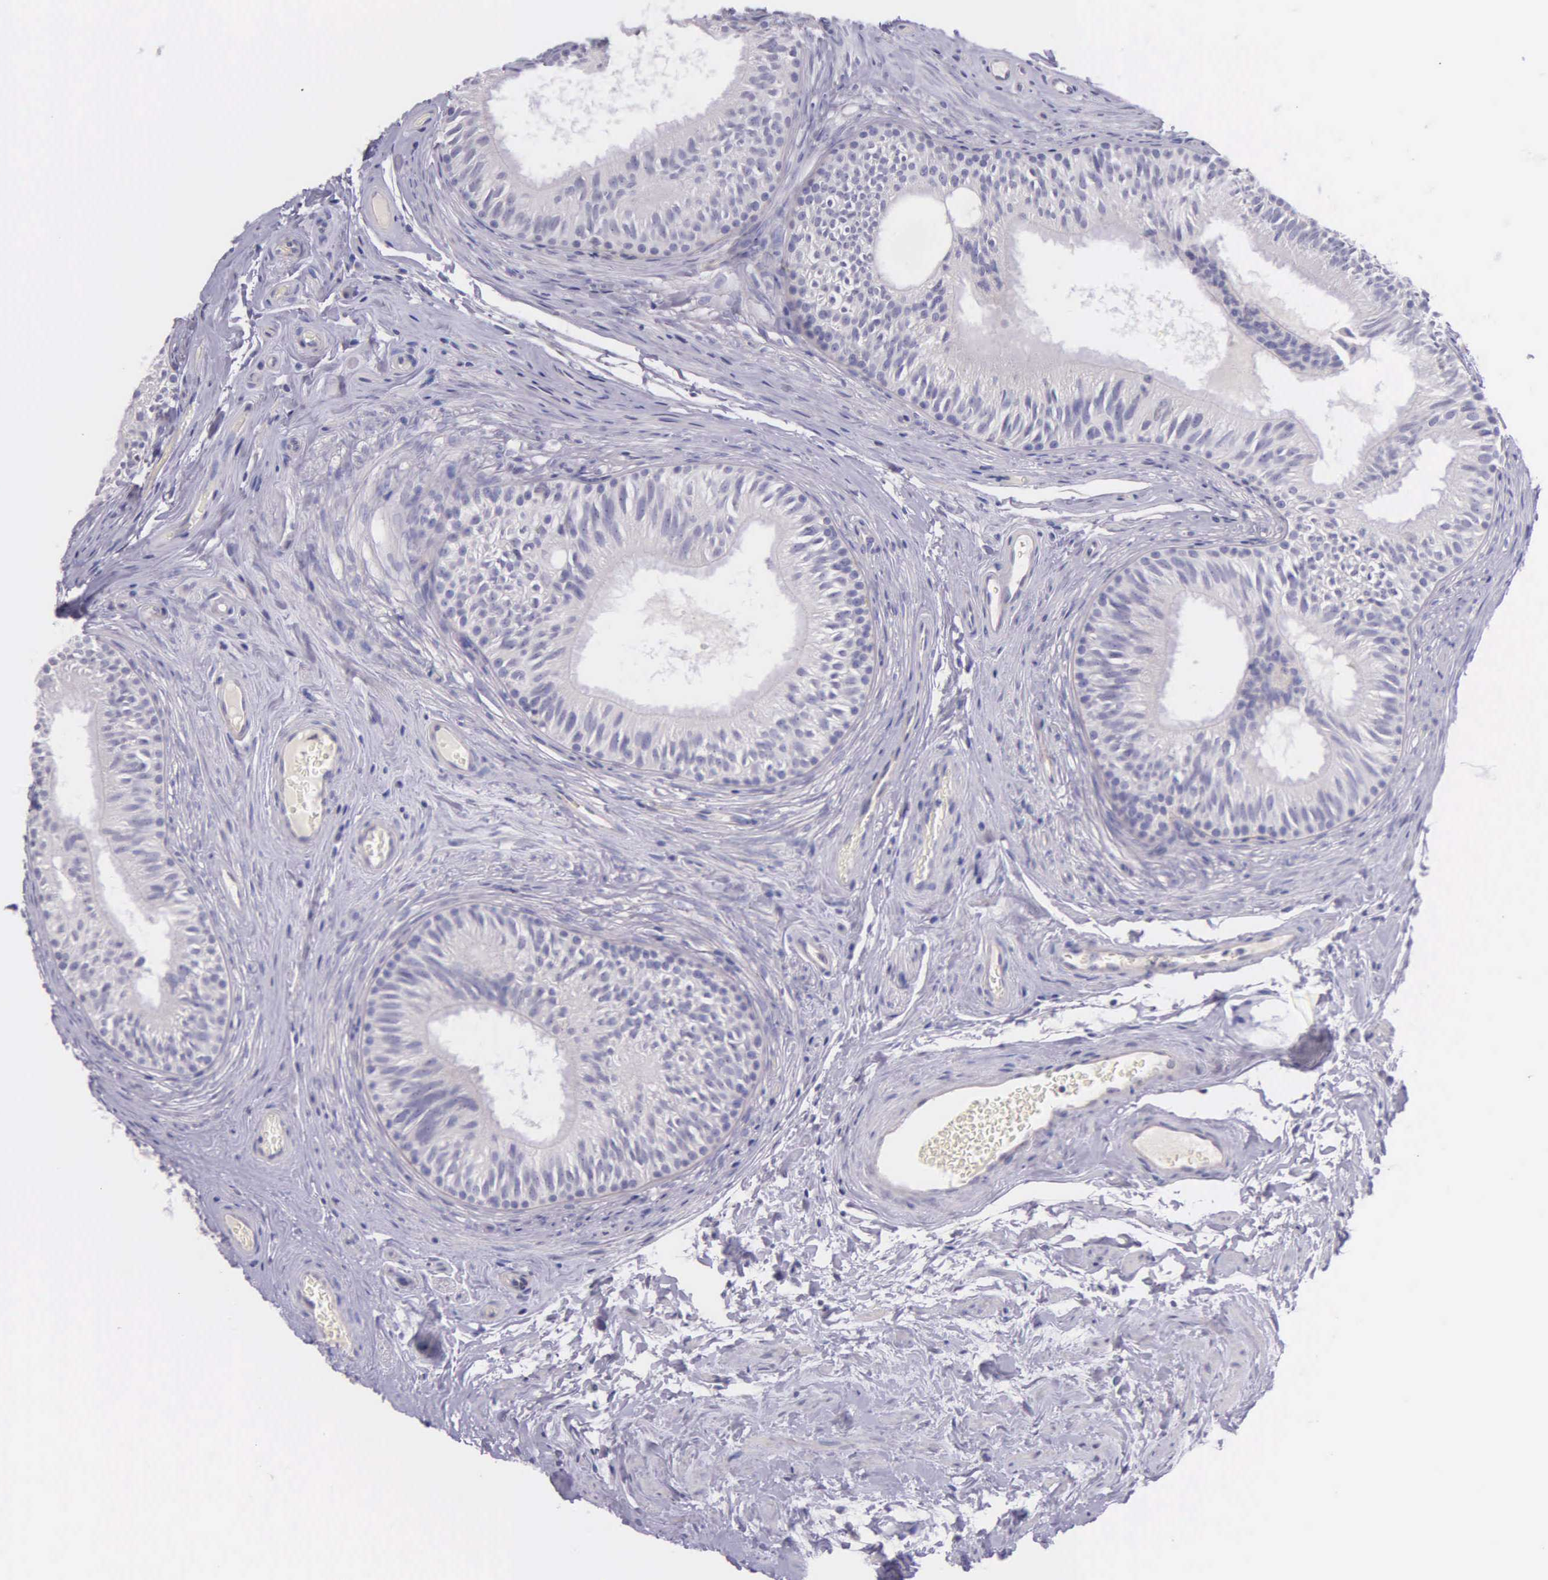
{"staining": {"intensity": "negative", "quantity": "none", "location": "none"}, "tissue": "epididymis", "cell_type": "Glandular cells", "image_type": "normal", "snomed": [{"axis": "morphology", "description": "Normal tissue, NOS"}, {"axis": "topography", "description": "Epididymis"}], "caption": "A high-resolution micrograph shows immunohistochemistry (IHC) staining of unremarkable epididymis, which shows no significant staining in glandular cells.", "gene": "THSD7A", "patient": {"sex": "male", "age": 32}}